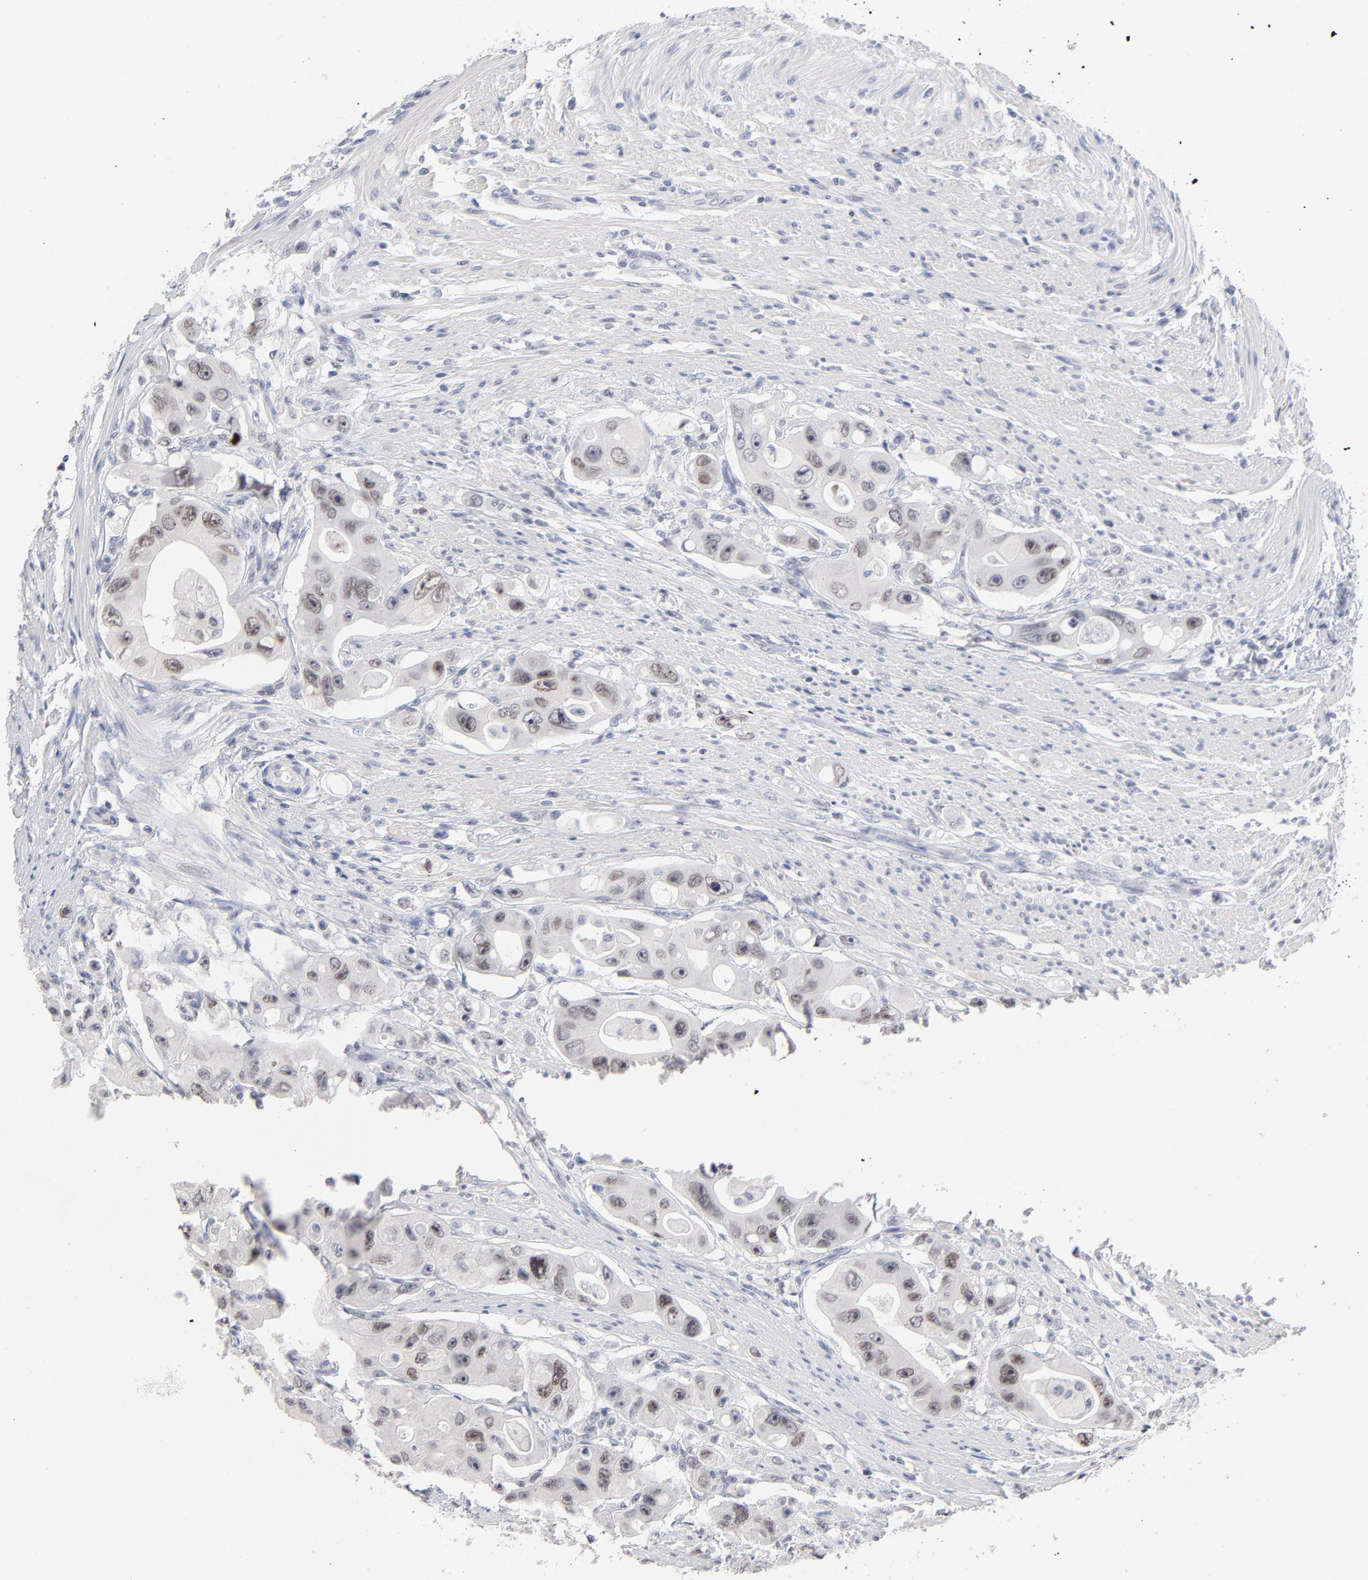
{"staining": {"intensity": "weak", "quantity": "25%-75%", "location": "nuclear"}, "tissue": "colorectal cancer", "cell_type": "Tumor cells", "image_type": "cancer", "snomed": [{"axis": "morphology", "description": "Adenocarcinoma, NOS"}, {"axis": "topography", "description": "Colon"}], "caption": "Immunohistochemistry (IHC) (DAB) staining of human colorectal cancer (adenocarcinoma) displays weak nuclear protein positivity in approximately 25%-75% of tumor cells.", "gene": "ORC2", "patient": {"sex": "female", "age": 46}}